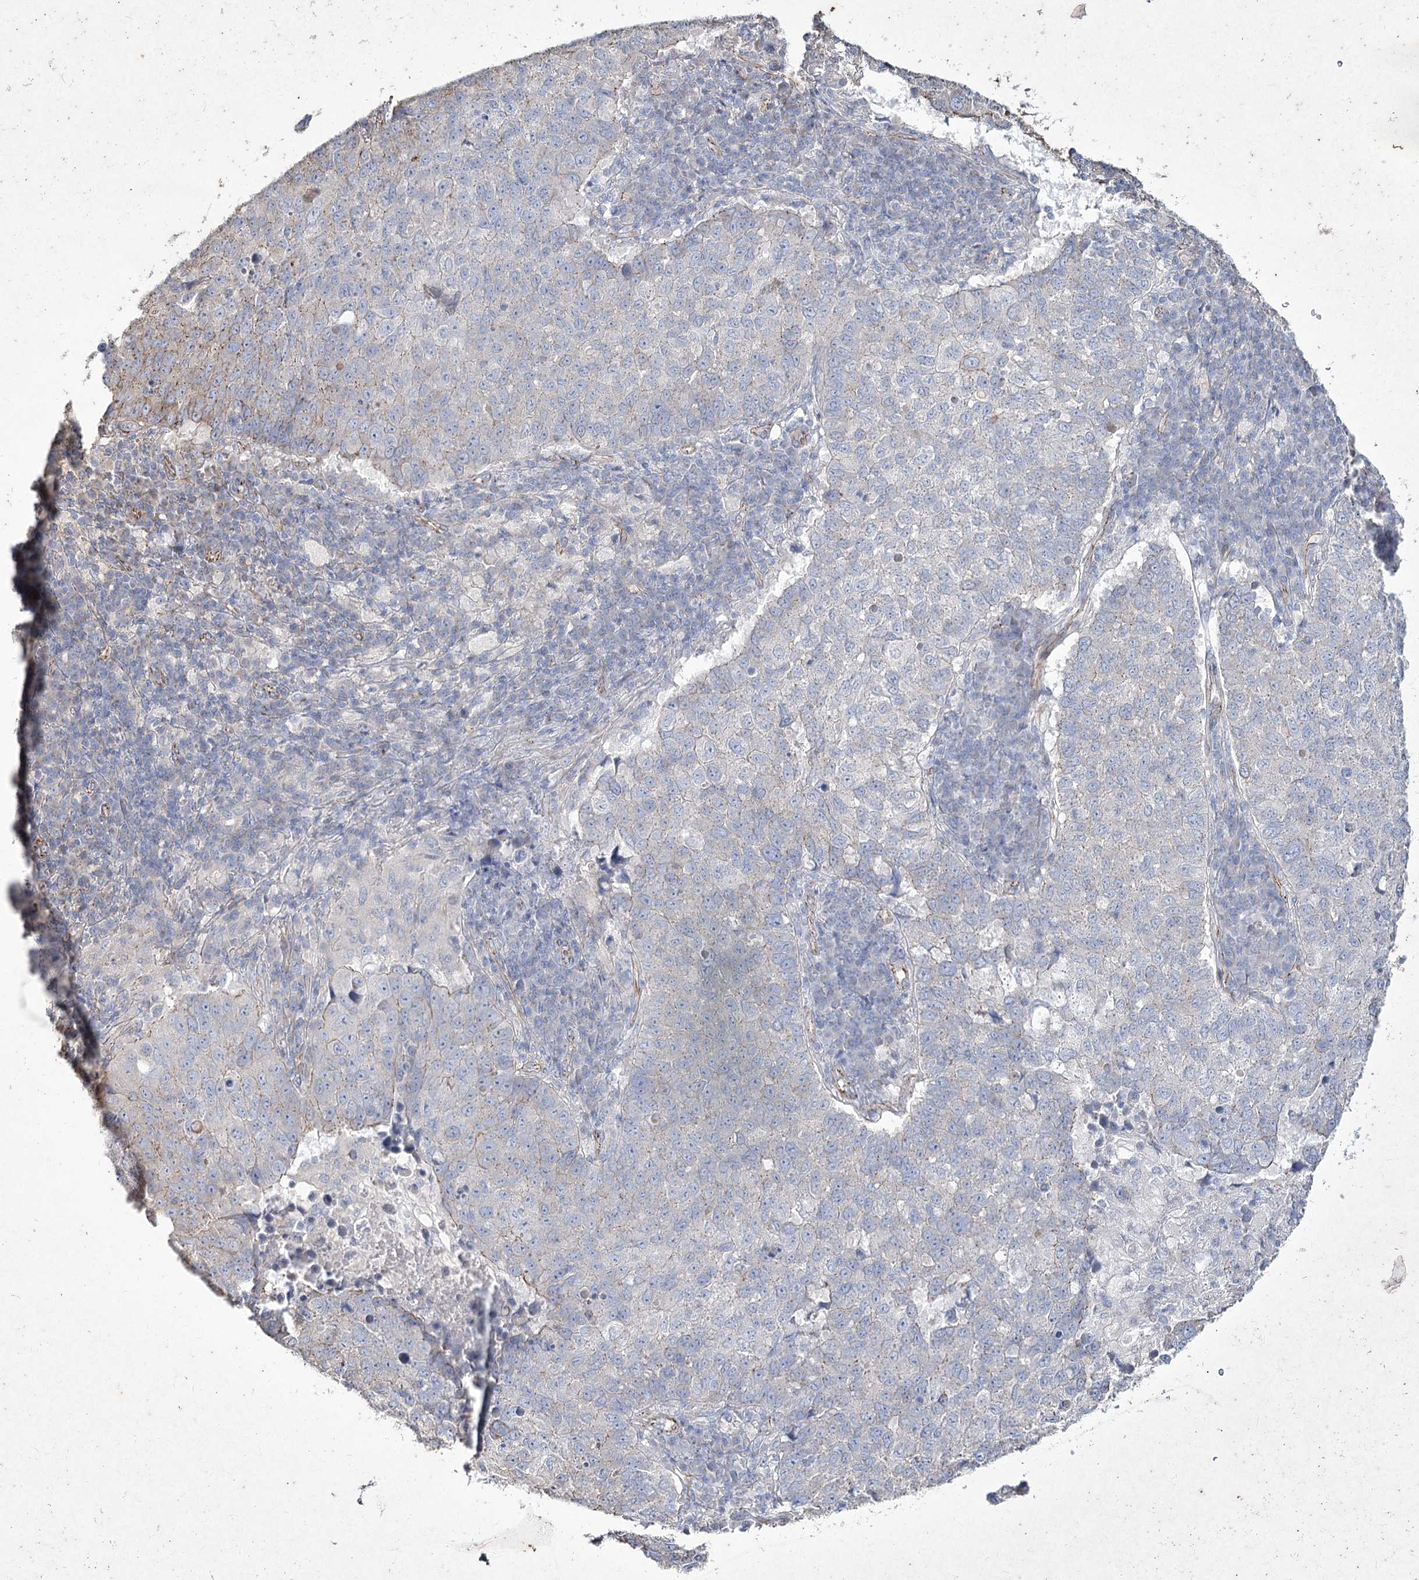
{"staining": {"intensity": "negative", "quantity": "none", "location": "none"}, "tissue": "lung cancer", "cell_type": "Tumor cells", "image_type": "cancer", "snomed": [{"axis": "morphology", "description": "Squamous cell carcinoma, NOS"}, {"axis": "topography", "description": "Lung"}], "caption": "An immunohistochemistry histopathology image of squamous cell carcinoma (lung) is shown. There is no staining in tumor cells of squamous cell carcinoma (lung).", "gene": "LDLRAD3", "patient": {"sex": "male", "age": 73}}